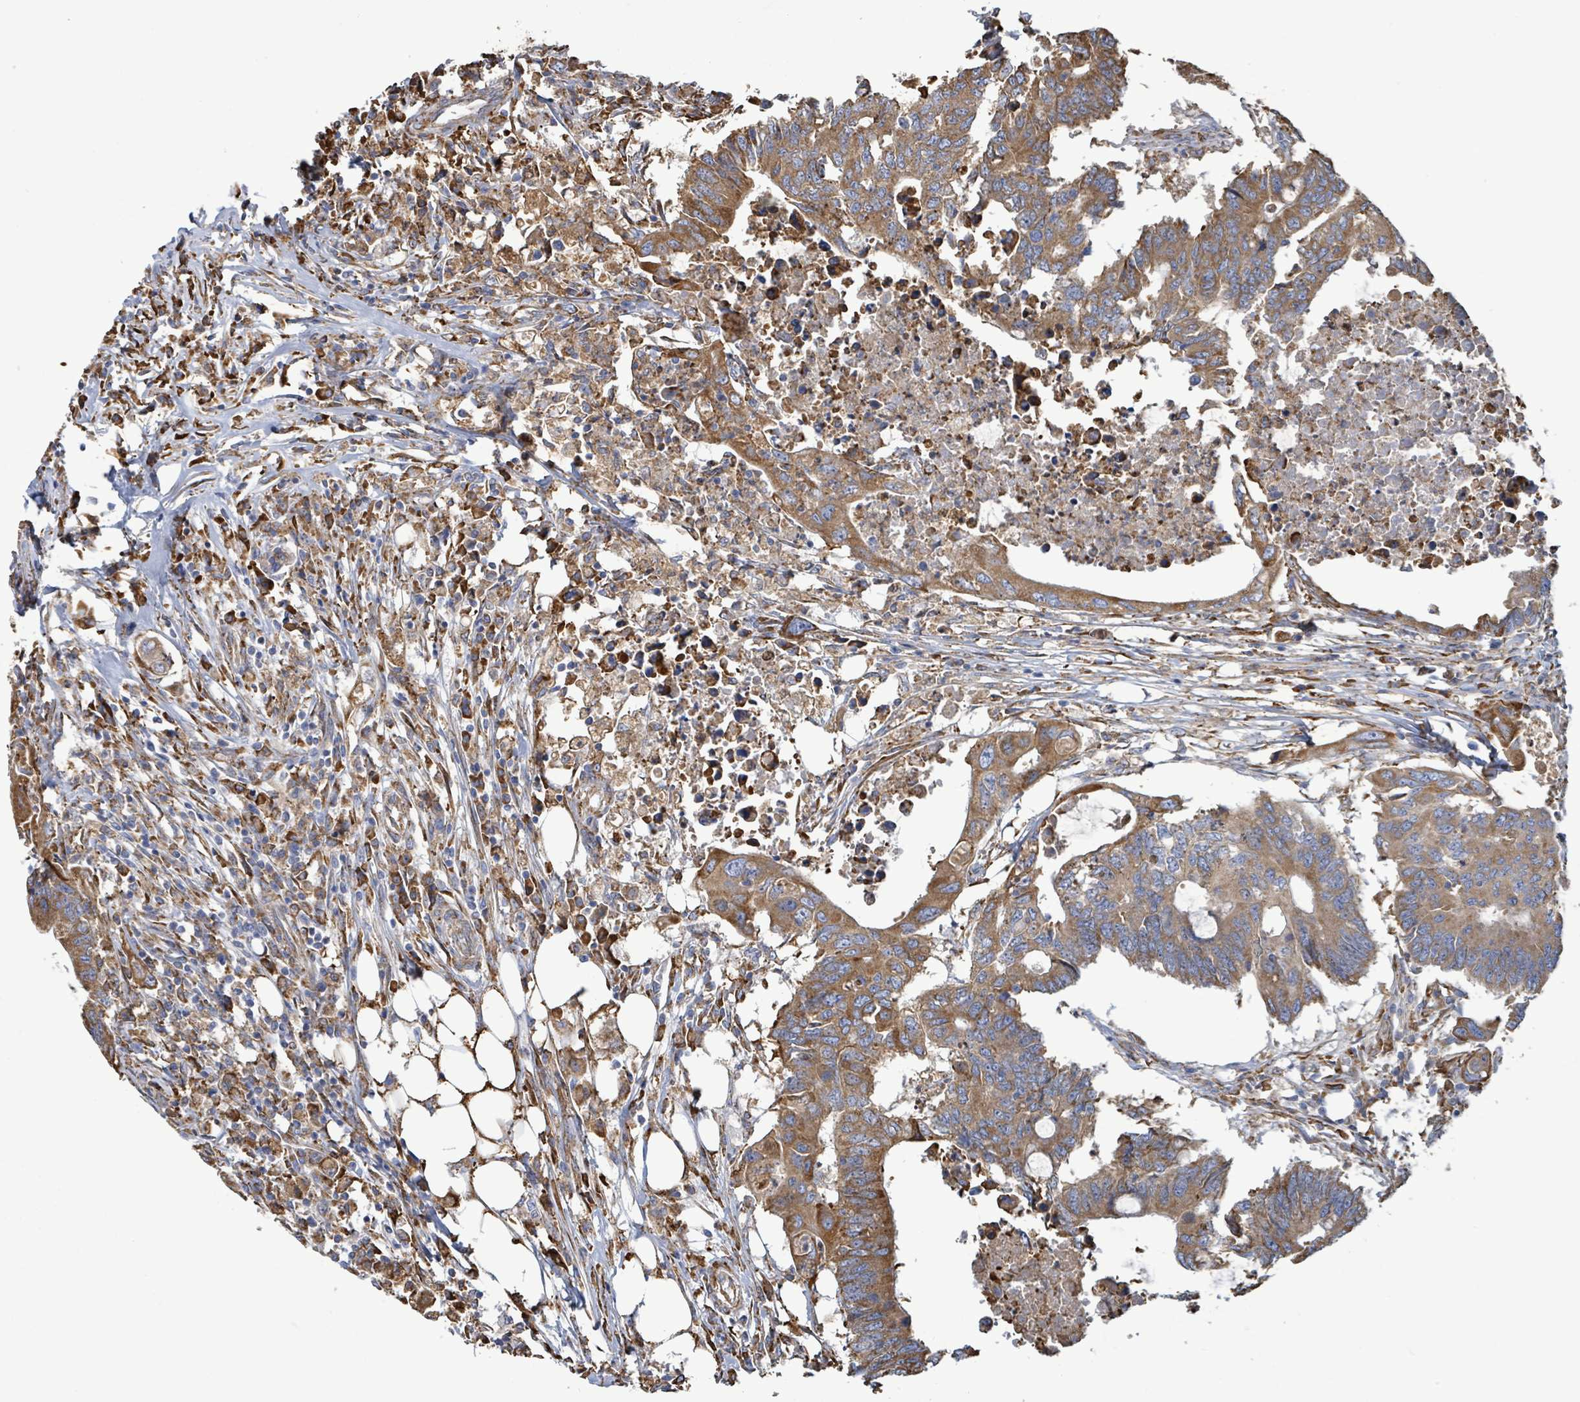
{"staining": {"intensity": "moderate", "quantity": ">75%", "location": "cytoplasmic/membranous"}, "tissue": "colorectal cancer", "cell_type": "Tumor cells", "image_type": "cancer", "snomed": [{"axis": "morphology", "description": "Adenocarcinoma, NOS"}, {"axis": "topography", "description": "Colon"}], "caption": "Immunohistochemistry (IHC) photomicrograph of neoplastic tissue: colorectal cancer (adenocarcinoma) stained using immunohistochemistry reveals medium levels of moderate protein expression localized specifically in the cytoplasmic/membranous of tumor cells, appearing as a cytoplasmic/membranous brown color.", "gene": "RFPL4A", "patient": {"sex": "male", "age": 71}}